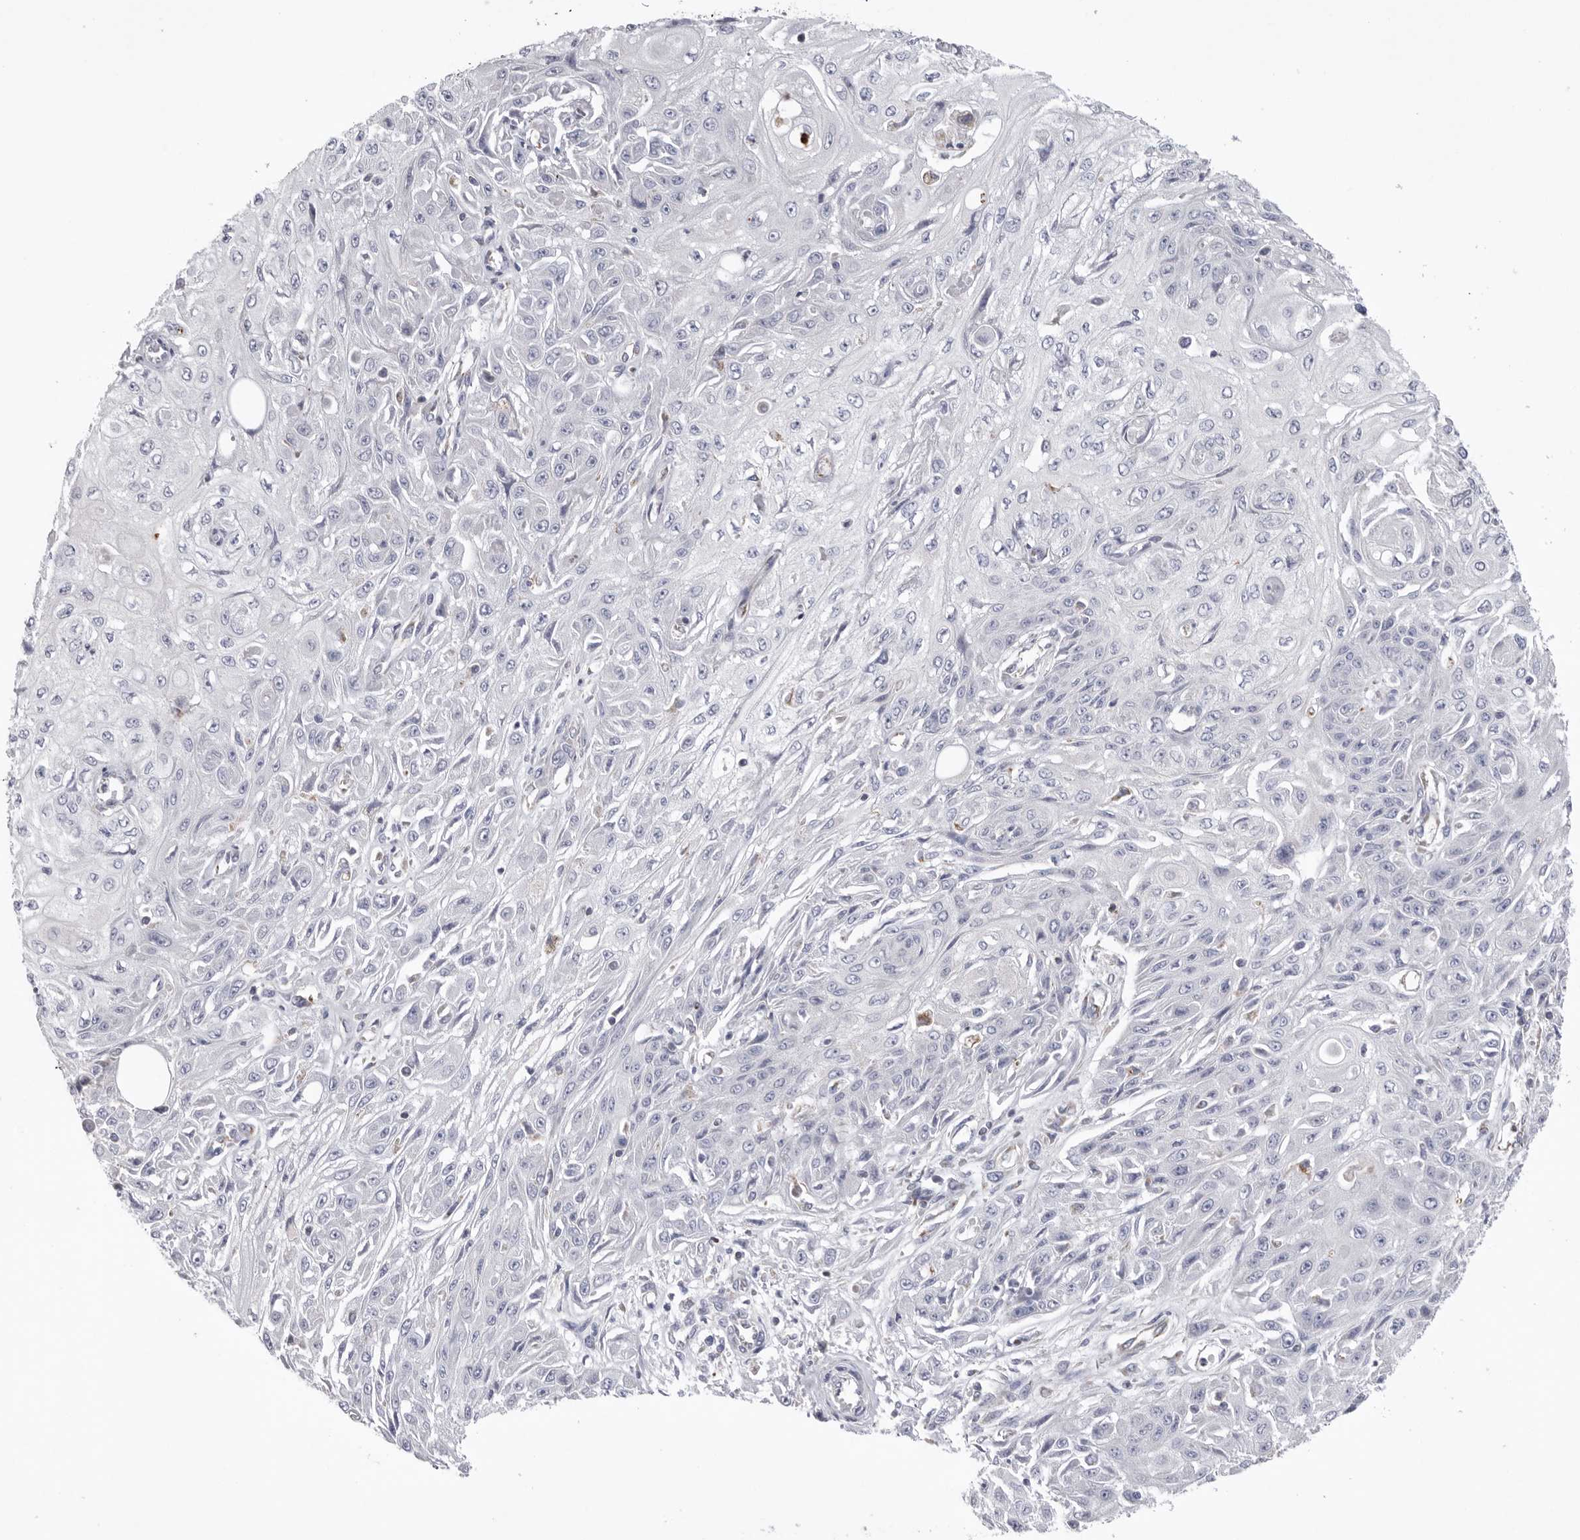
{"staining": {"intensity": "negative", "quantity": "none", "location": "none"}, "tissue": "skin cancer", "cell_type": "Tumor cells", "image_type": "cancer", "snomed": [{"axis": "morphology", "description": "Squamous cell carcinoma, NOS"}, {"axis": "morphology", "description": "Squamous cell carcinoma, metastatic, NOS"}, {"axis": "topography", "description": "Skin"}, {"axis": "topography", "description": "Lymph node"}], "caption": "Tumor cells show no significant protein staining in skin cancer.", "gene": "VDAC3", "patient": {"sex": "male", "age": 75}}